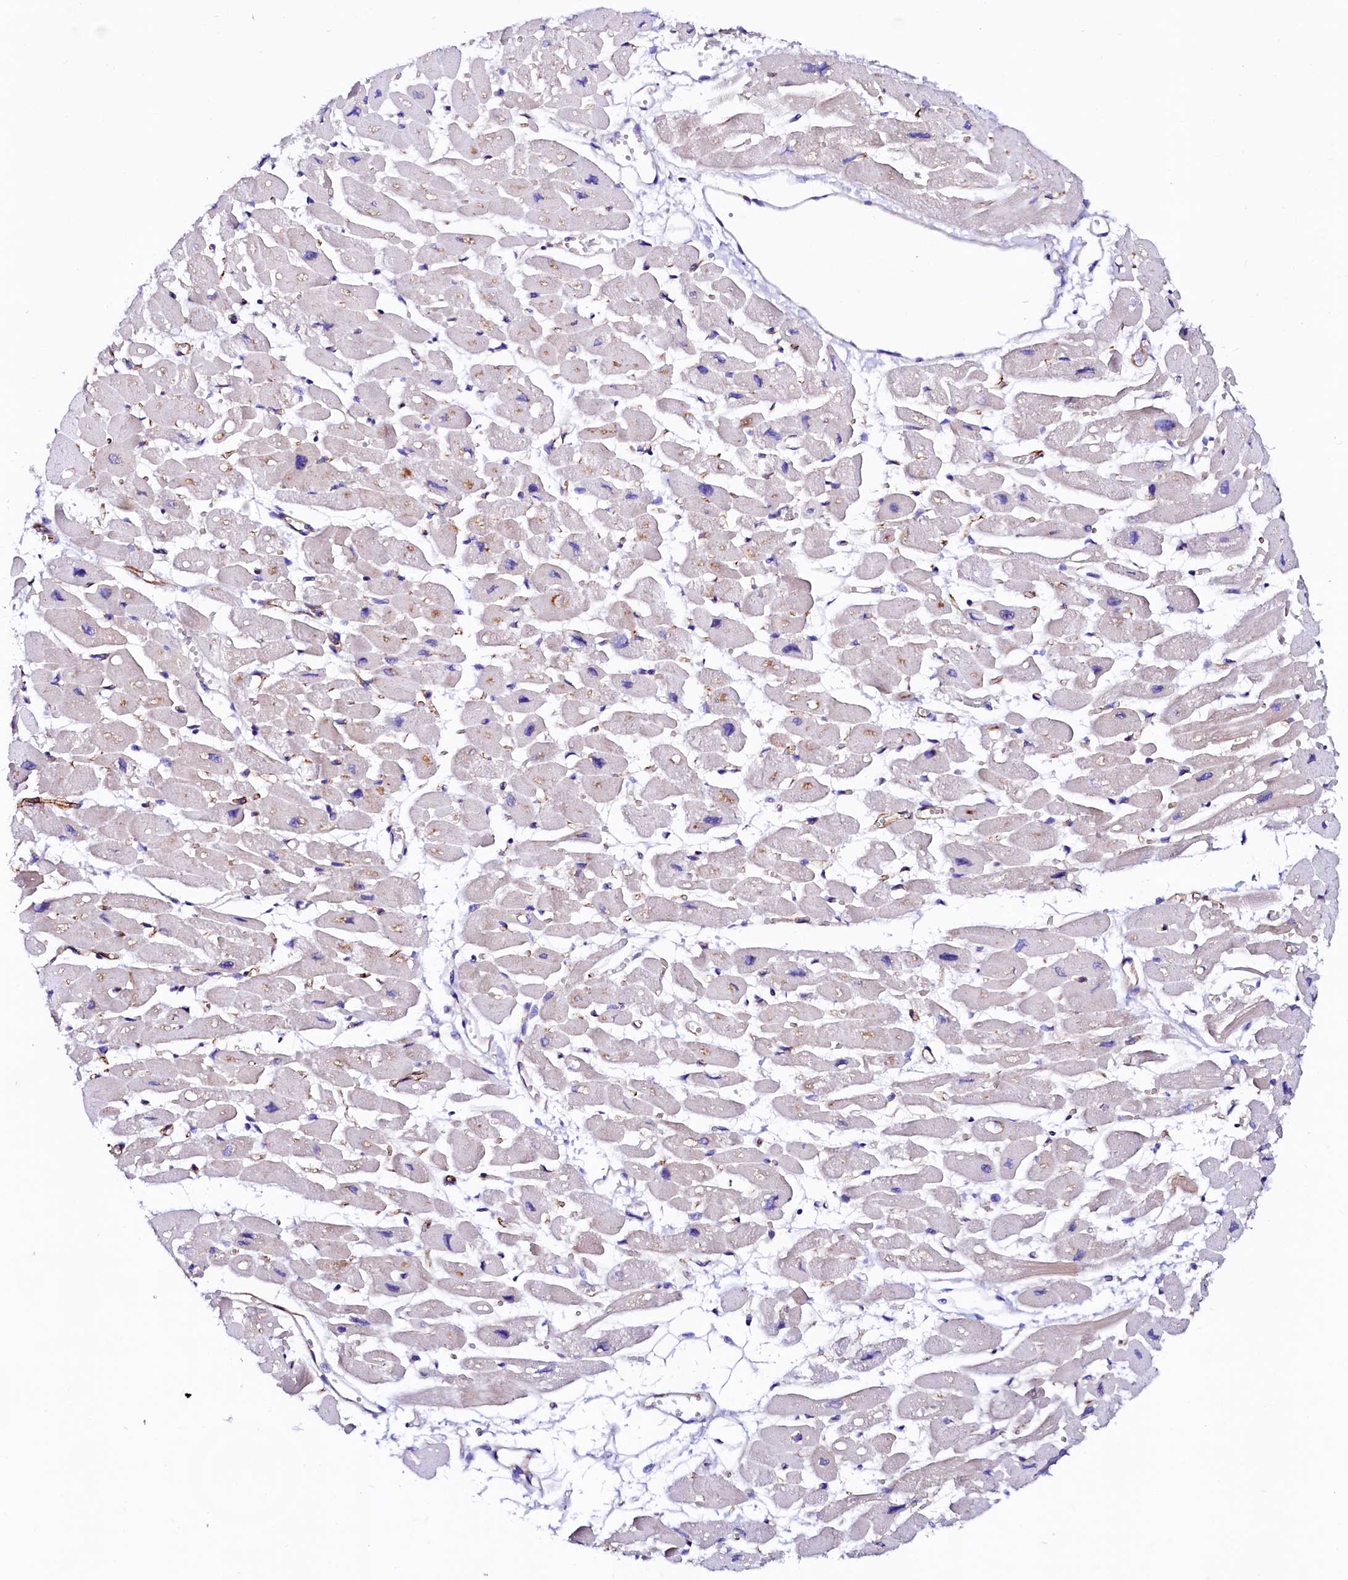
{"staining": {"intensity": "negative", "quantity": "none", "location": "none"}, "tissue": "heart muscle", "cell_type": "Cardiomyocytes", "image_type": "normal", "snomed": [{"axis": "morphology", "description": "Normal tissue, NOS"}, {"axis": "topography", "description": "Heart"}], "caption": "This is an IHC micrograph of benign heart muscle. There is no staining in cardiomyocytes.", "gene": "SFR1", "patient": {"sex": "female", "age": 54}}